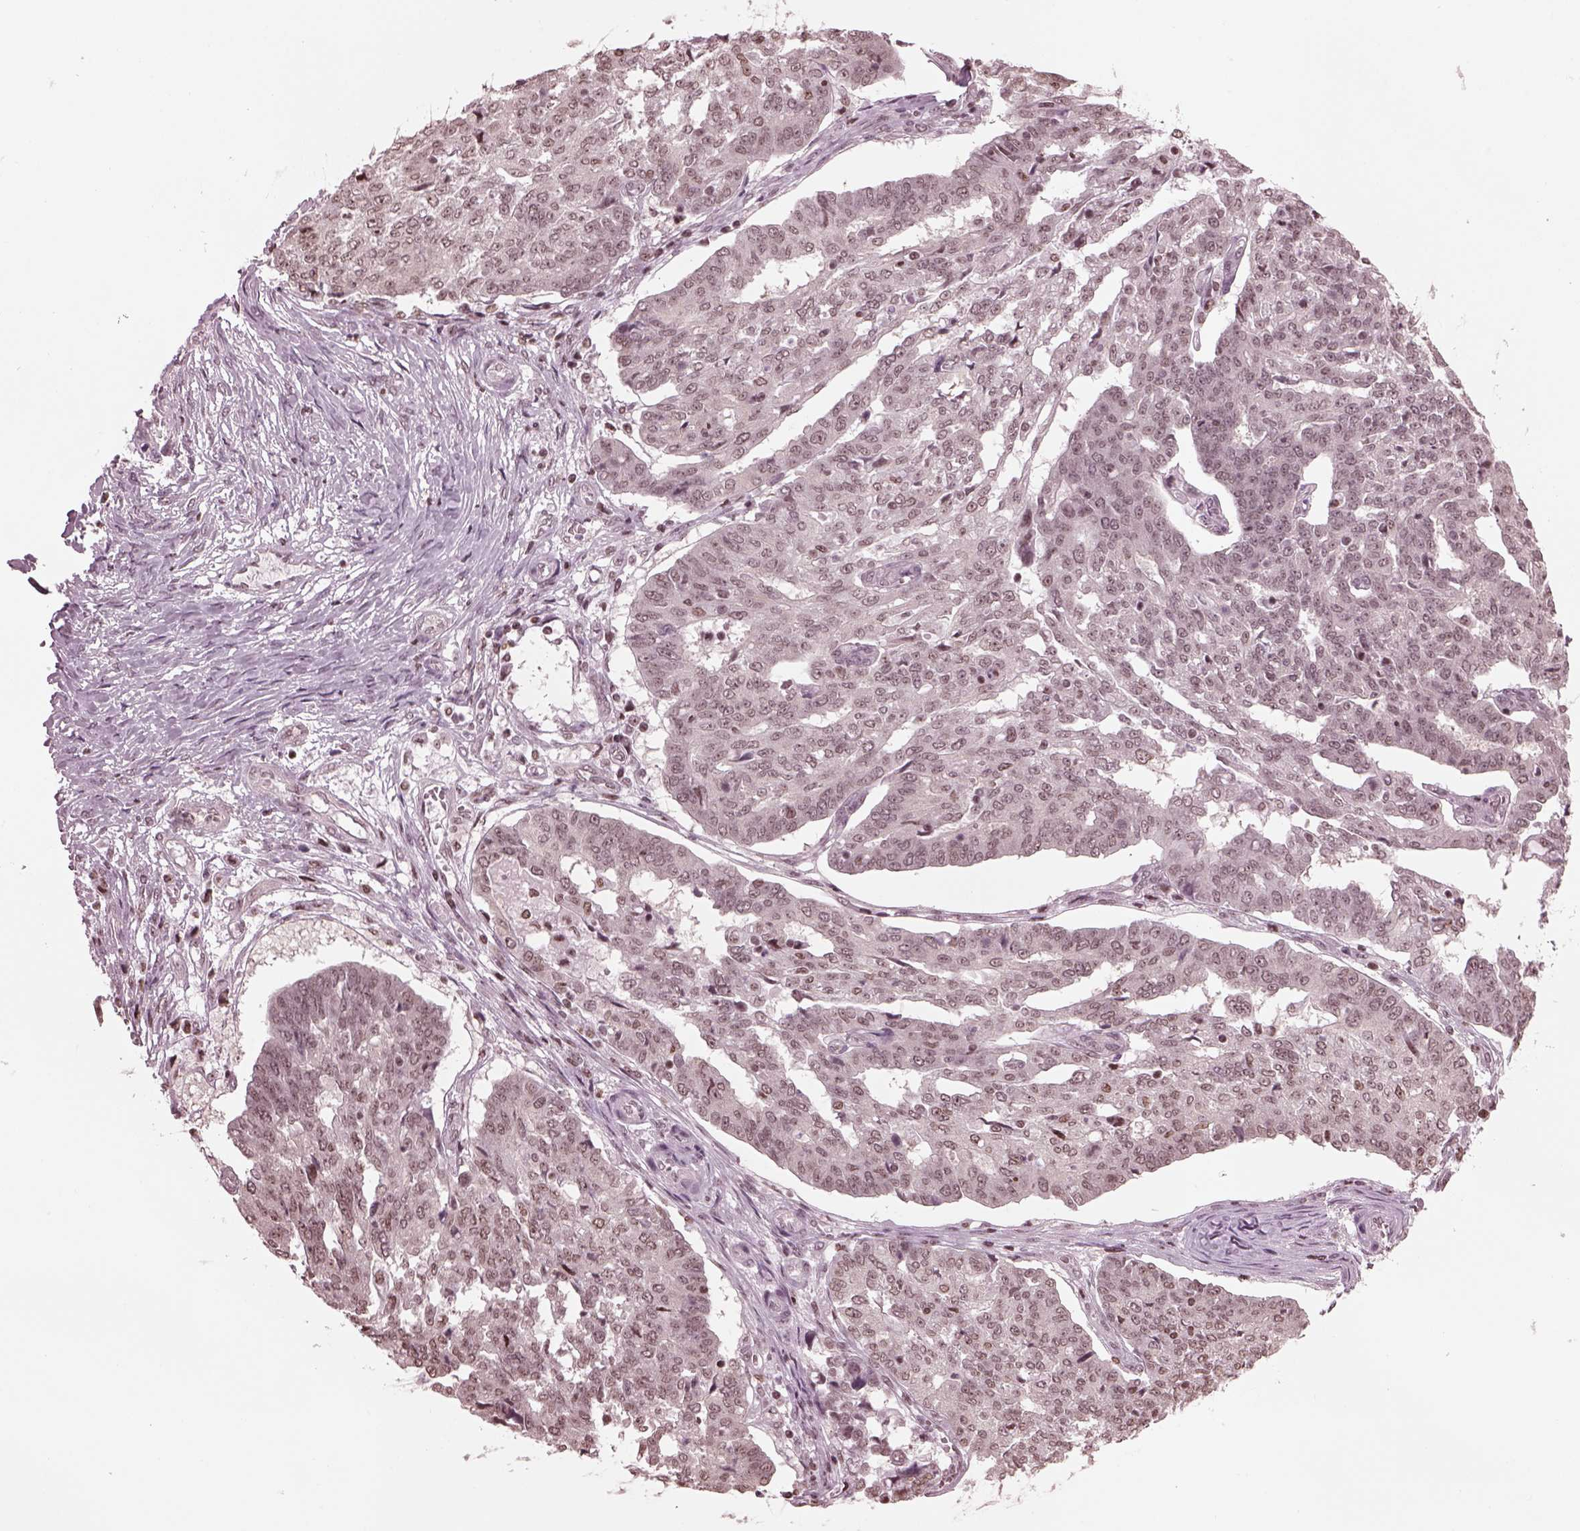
{"staining": {"intensity": "weak", "quantity": "<25%", "location": "nuclear"}, "tissue": "ovarian cancer", "cell_type": "Tumor cells", "image_type": "cancer", "snomed": [{"axis": "morphology", "description": "Cystadenocarcinoma, serous, NOS"}, {"axis": "topography", "description": "Ovary"}], "caption": "DAB immunohistochemical staining of human ovarian cancer (serous cystadenocarcinoma) demonstrates no significant expression in tumor cells.", "gene": "RUVBL2", "patient": {"sex": "female", "age": 67}}